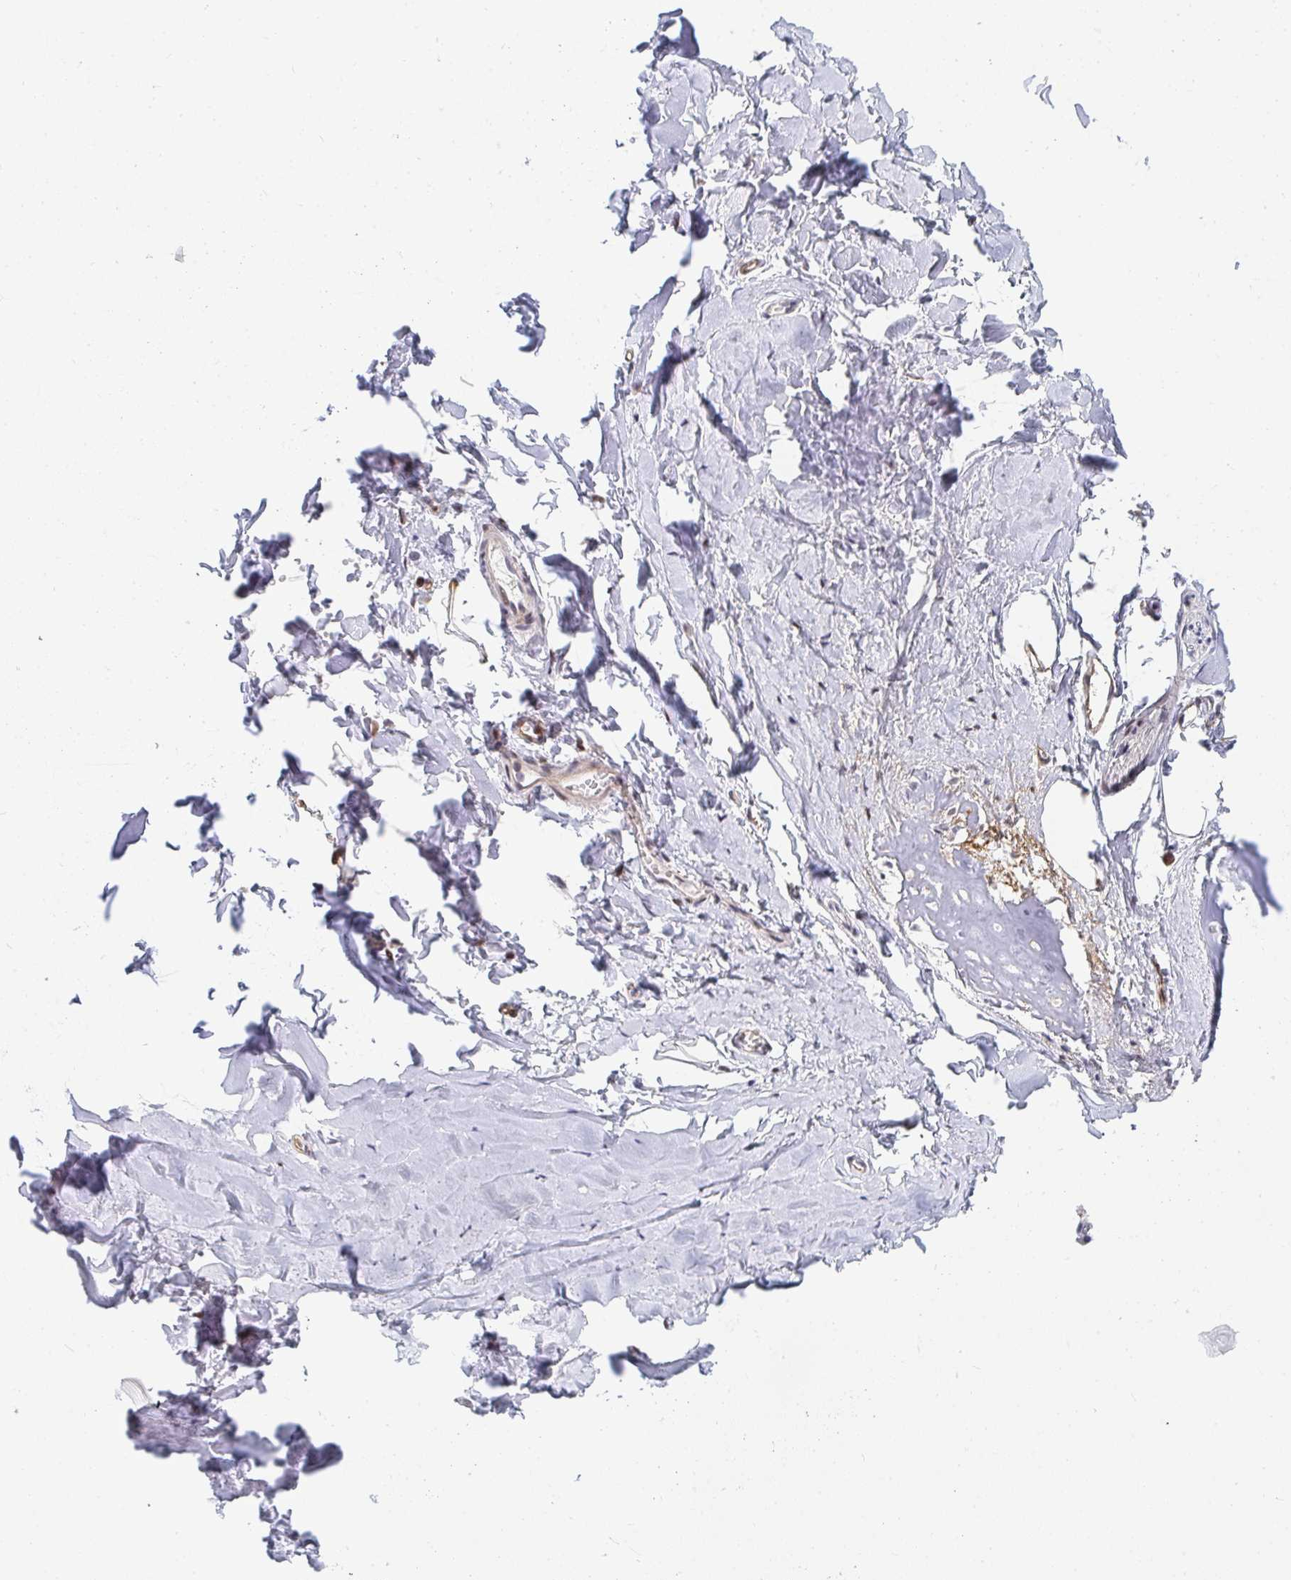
{"staining": {"intensity": "weak", "quantity": "25%-75%", "location": "cytoplasmic/membranous"}, "tissue": "adipose tissue", "cell_type": "Adipocytes", "image_type": "normal", "snomed": [{"axis": "morphology", "description": "Normal tissue, NOS"}, {"axis": "morphology", "description": "Degeneration, NOS"}, {"axis": "topography", "description": "Cartilage tissue"}, {"axis": "topography", "description": "Lung"}], "caption": "DAB immunohistochemical staining of unremarkable human adipose tissue exhibits weak cytoplasmic/membranous protein positivity in approximately 25%-75% of adipocytes.", "gene": "ZIC3", "patient": {"sex": "female", "age": 61}}